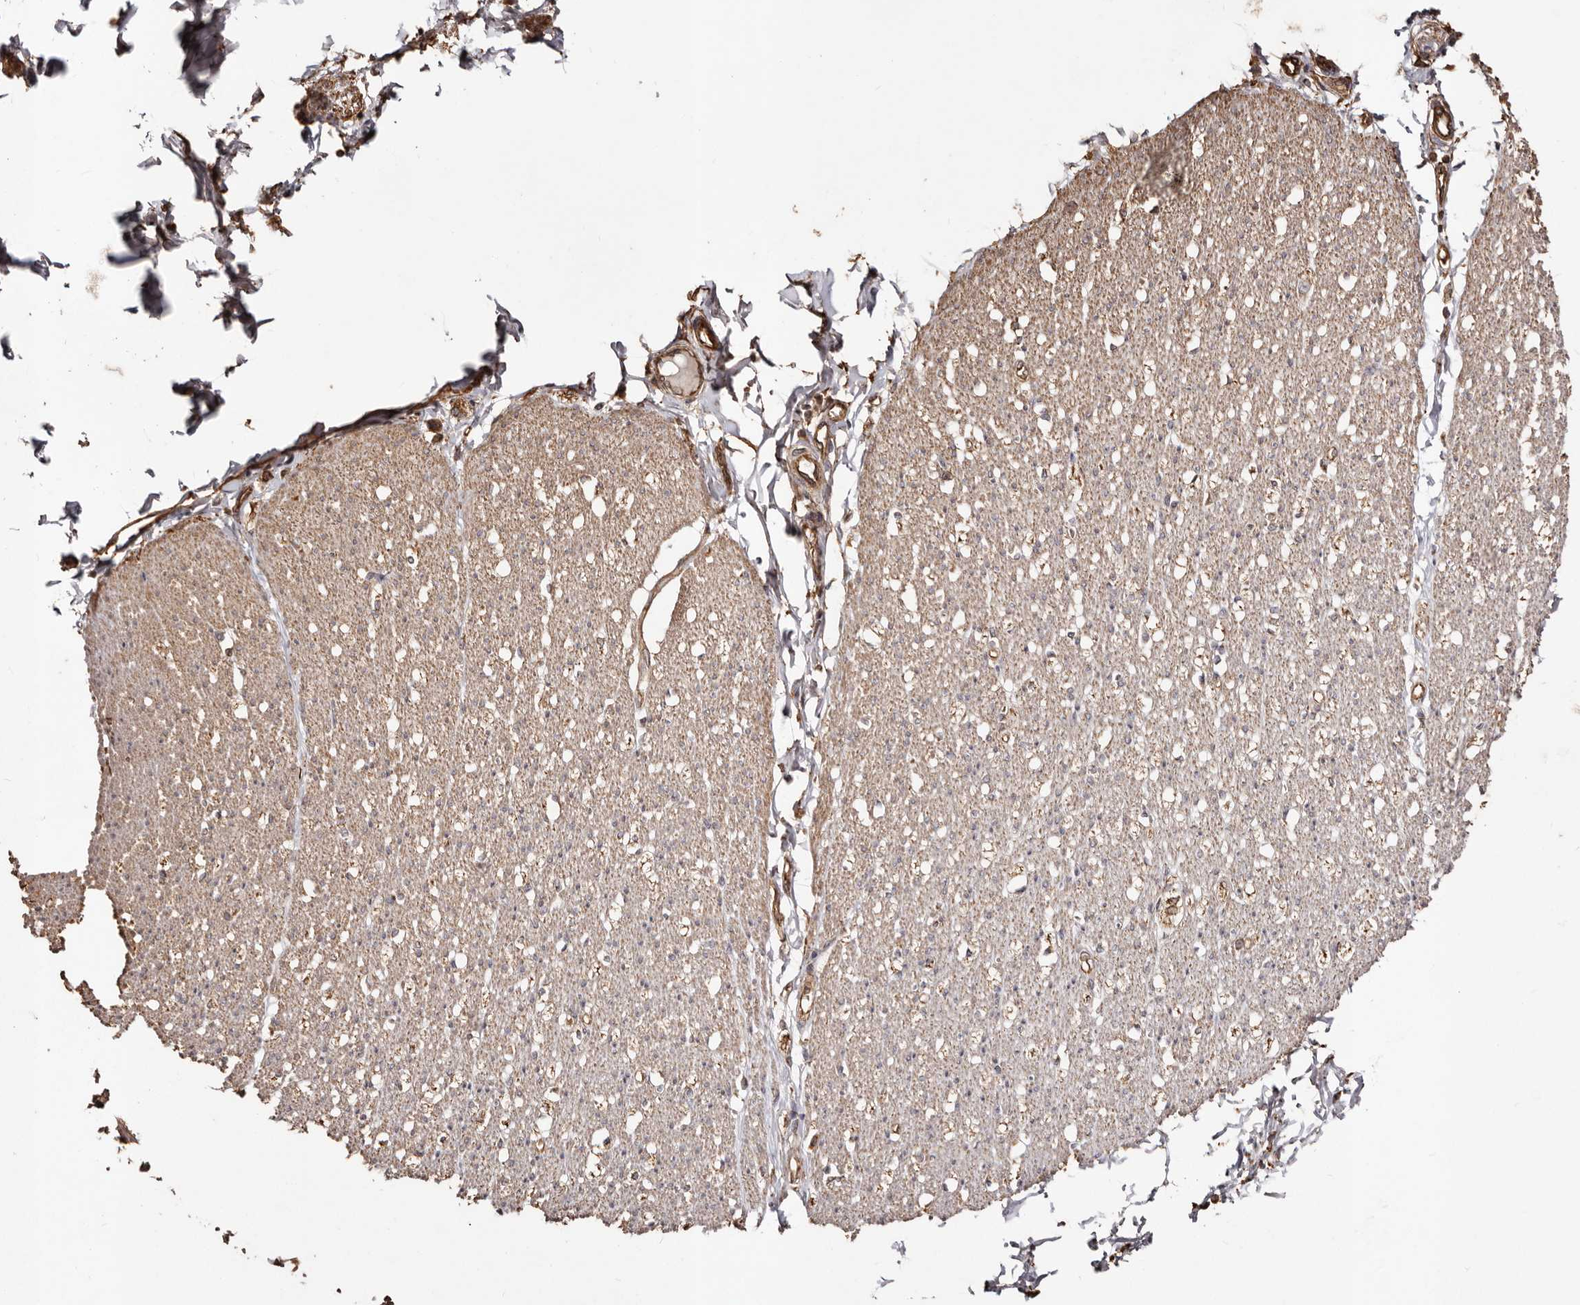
{"staining": {"intensity": "weak", "quantity": ">75%", "location": "cytoplasmic/membranous"}, "tissue": "smooth muscle", "cell_type": "Smooth muscle cells", "image_type": "normal", "snomed": [{"axis": "morphology", "description": "Normal tissue, NOS"}, {"axis": "morphology", "description": "Adenocarcinoma, NOS"}, {"axis": "topography", "description": "Colon"}, {"axis": "topography", "description": "Peripheral nerve tissue"}], "caption": "This photomicrograph exhibits IHC staining of unremarkable human smooth muscle, with low weak cytoplasmic/membranous positivity in approximately >75% of smooth muscle cells.", "gene": "MACC1", "patient": {"sex": "male", "age": 14}}